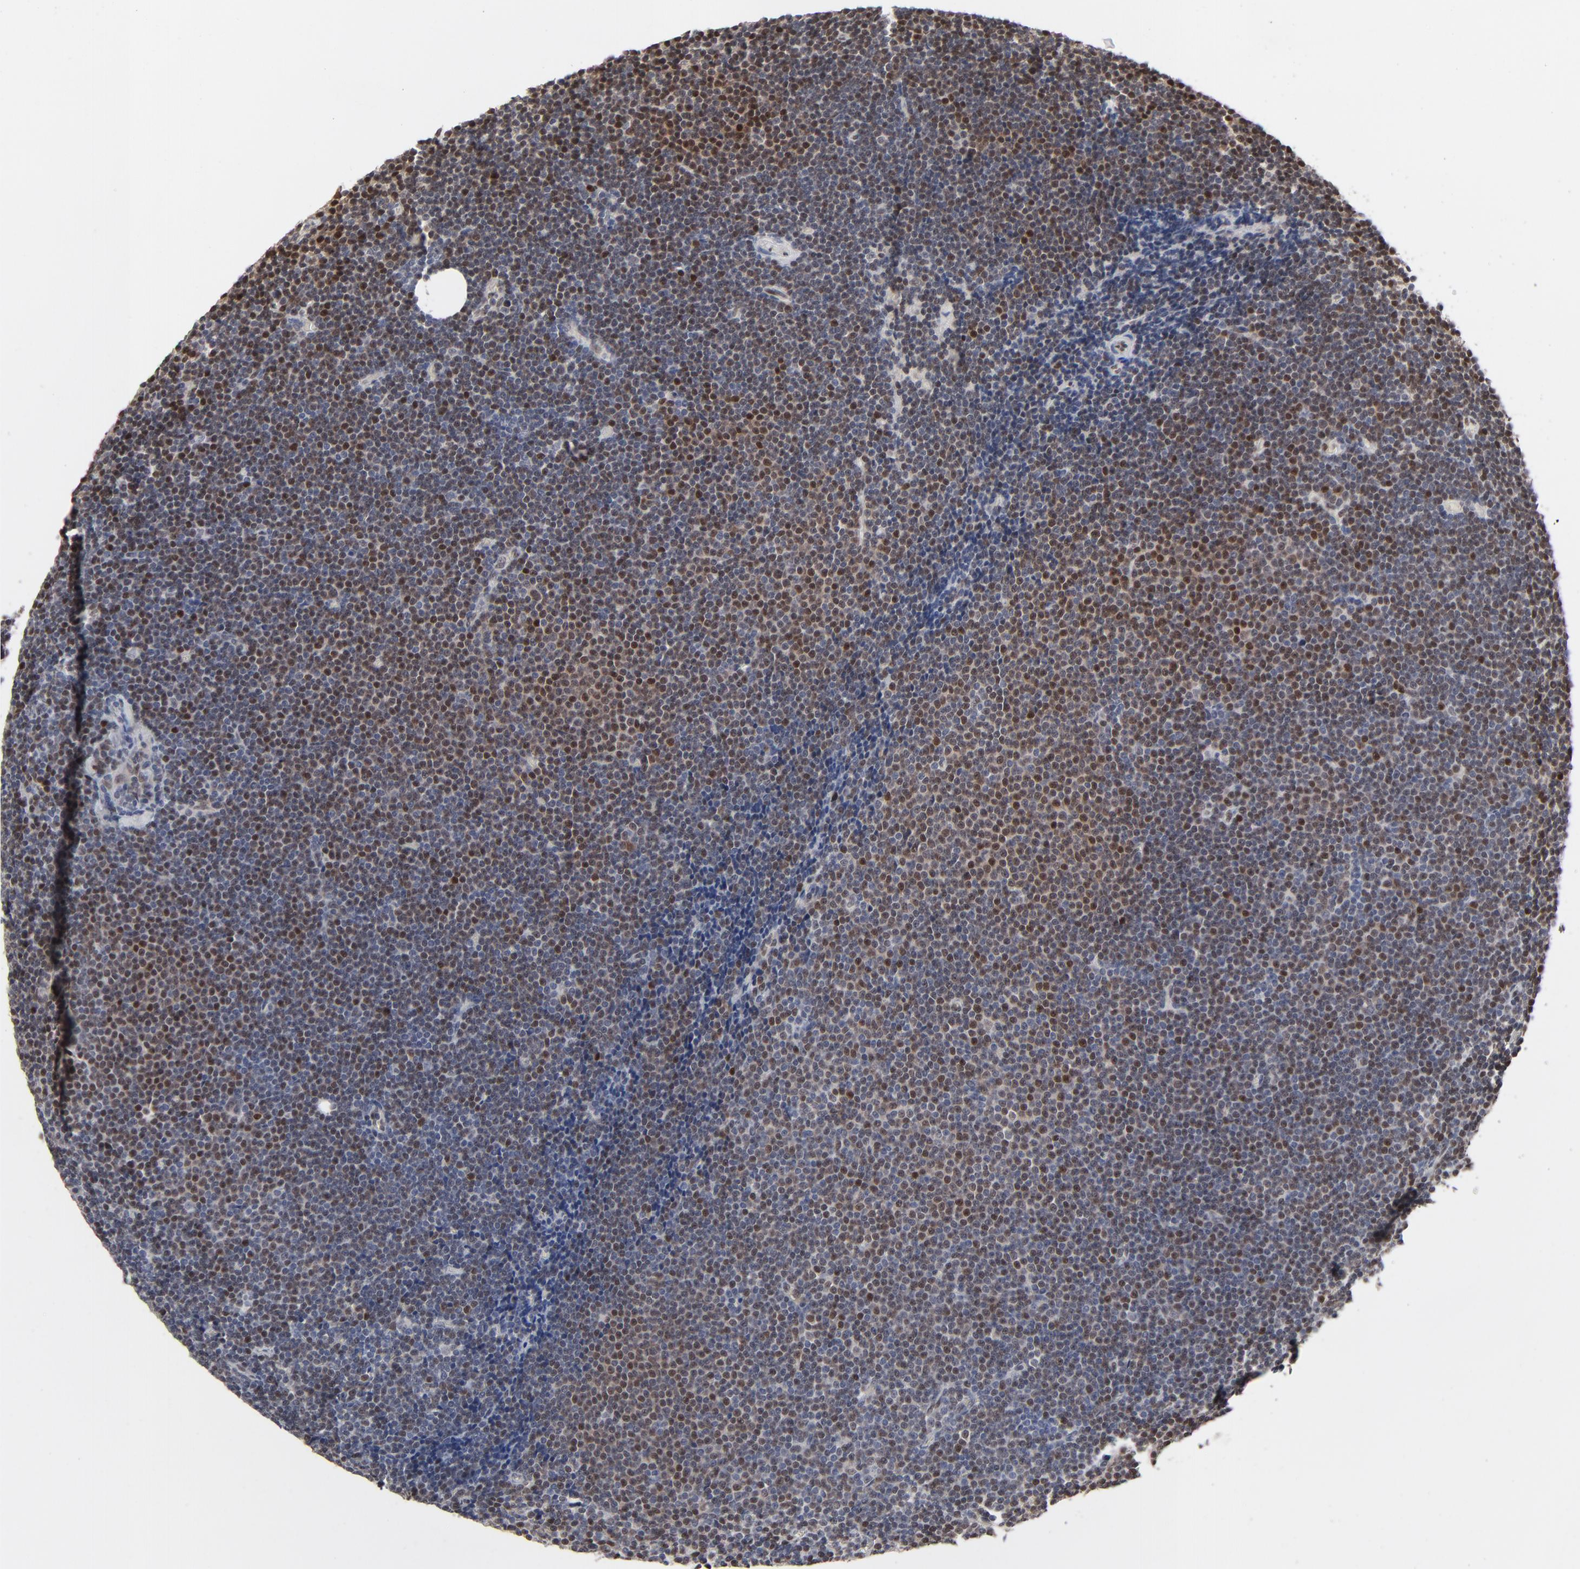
{"staining": {"intensity": "moderate", "quantity": "25%-75%", "location": "nuclear"}, "tissue": "lymphoma", "cell_type": "Tumor cells", "image_type": "cancer", "snomed": [{"axis": "morphology", "description": "Malignant lymphoma, non-Hodgkin's type, Low grade"}, {"axis": "topography", "description": "Lymph node"}], "caption": "Protein expression analysis of human lymphoma reveals moderate nuclear expression in approximately 25%-75% of tumor cells. (IHC, brightfield microscopy, high magnification).", "gene": "IRF9", "patient": {"sex": "female", "age": 73}}